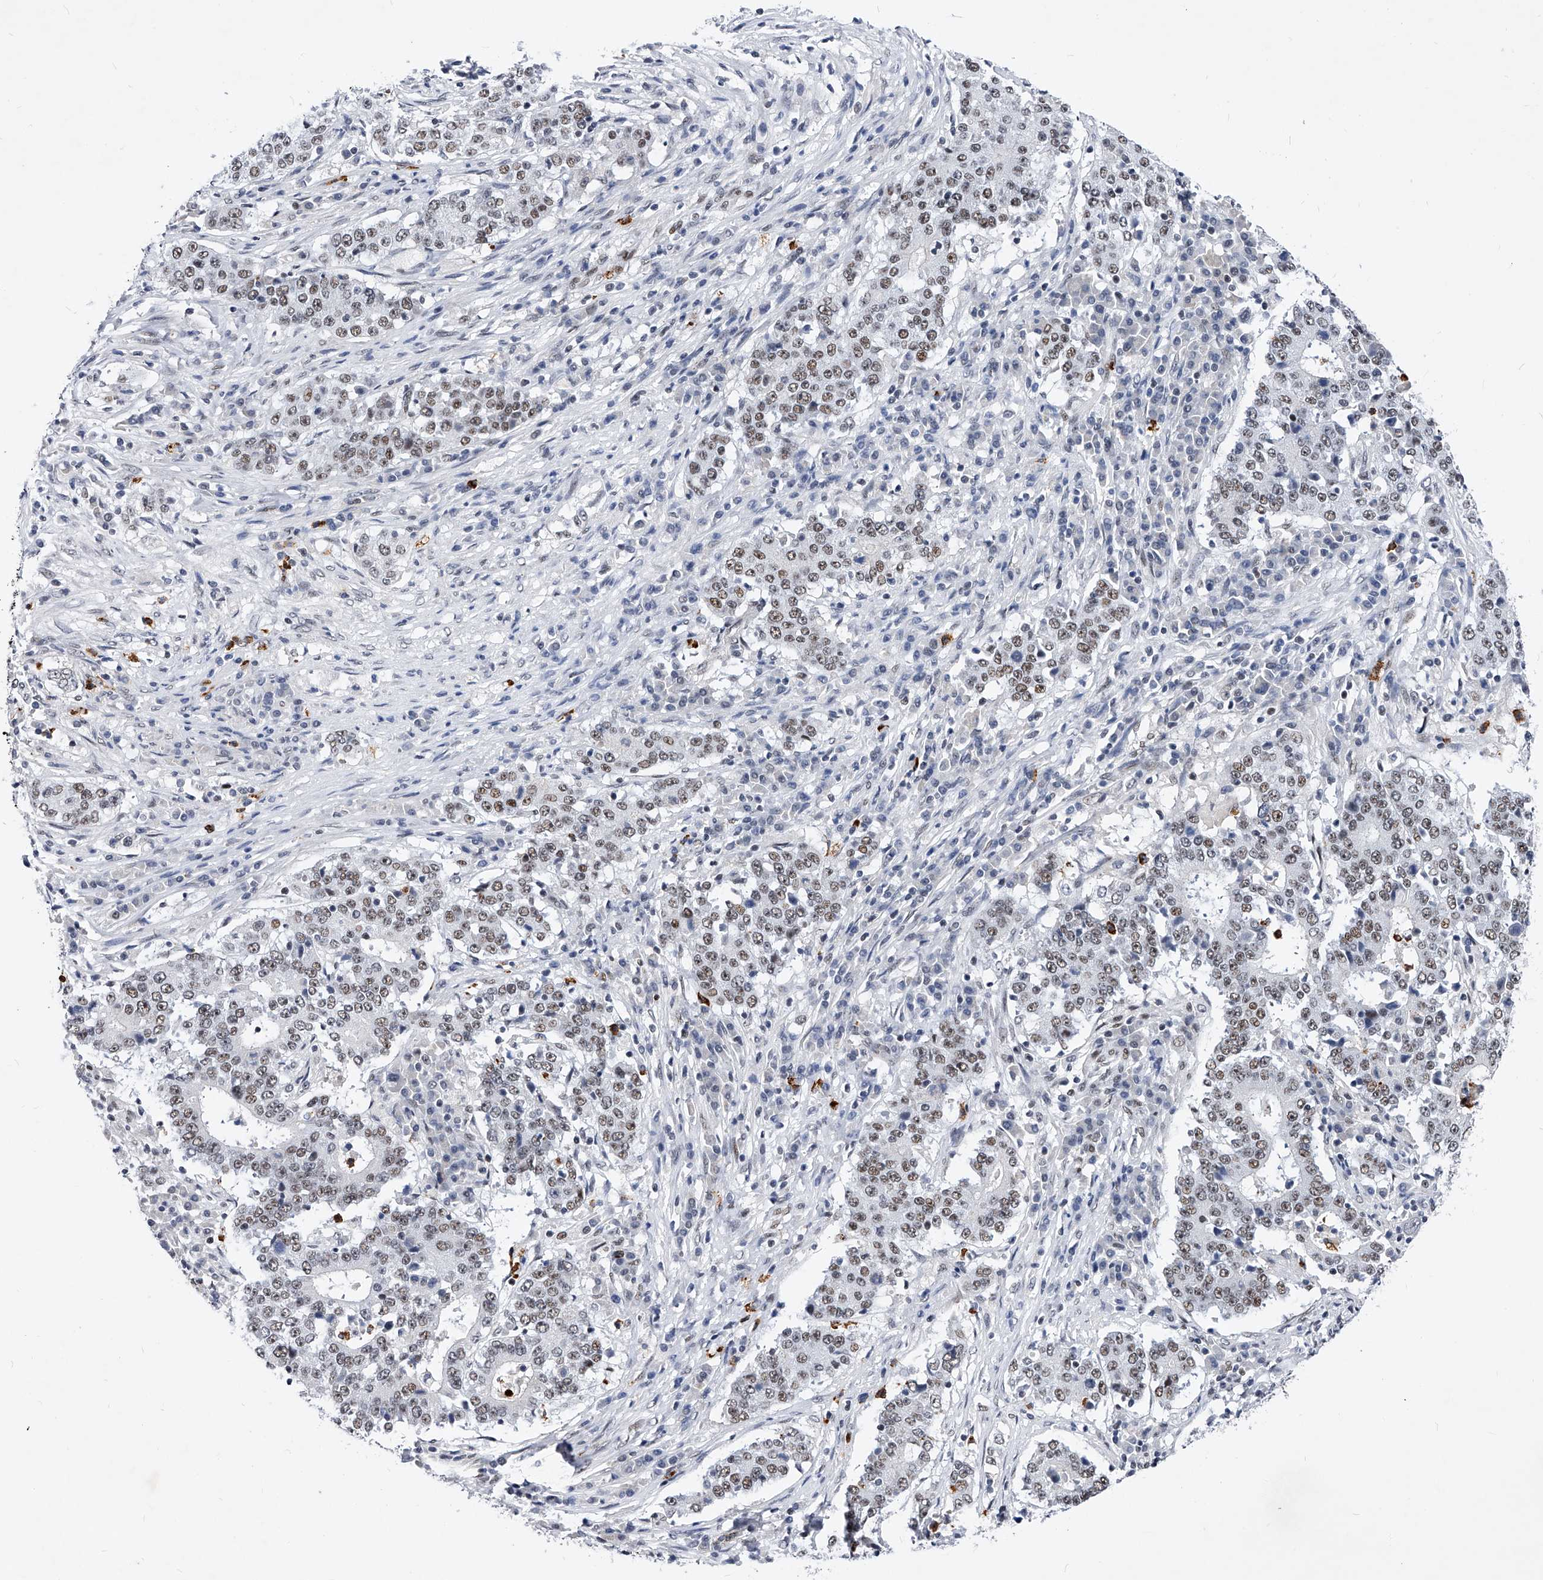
{"staining": {"intensity": "weak", "quantity": ">75%", "location": "nuclear"}, "tissue": "stomach cancer", "cell_type": "Tumor cells", "image_type": "cancer", "snomed": [{"axis": "morphology", "description": "Adenocarcinoma, NOS"}, {"axis": "topography", "description": "Stomach"}], "caption": "Human stomach cancer (adenocarcinoma) stained with a protein marker exhibits weak staining in tumor cells.", "gene": "TESK2", "patient": {"sex": "male", "age": 59}}